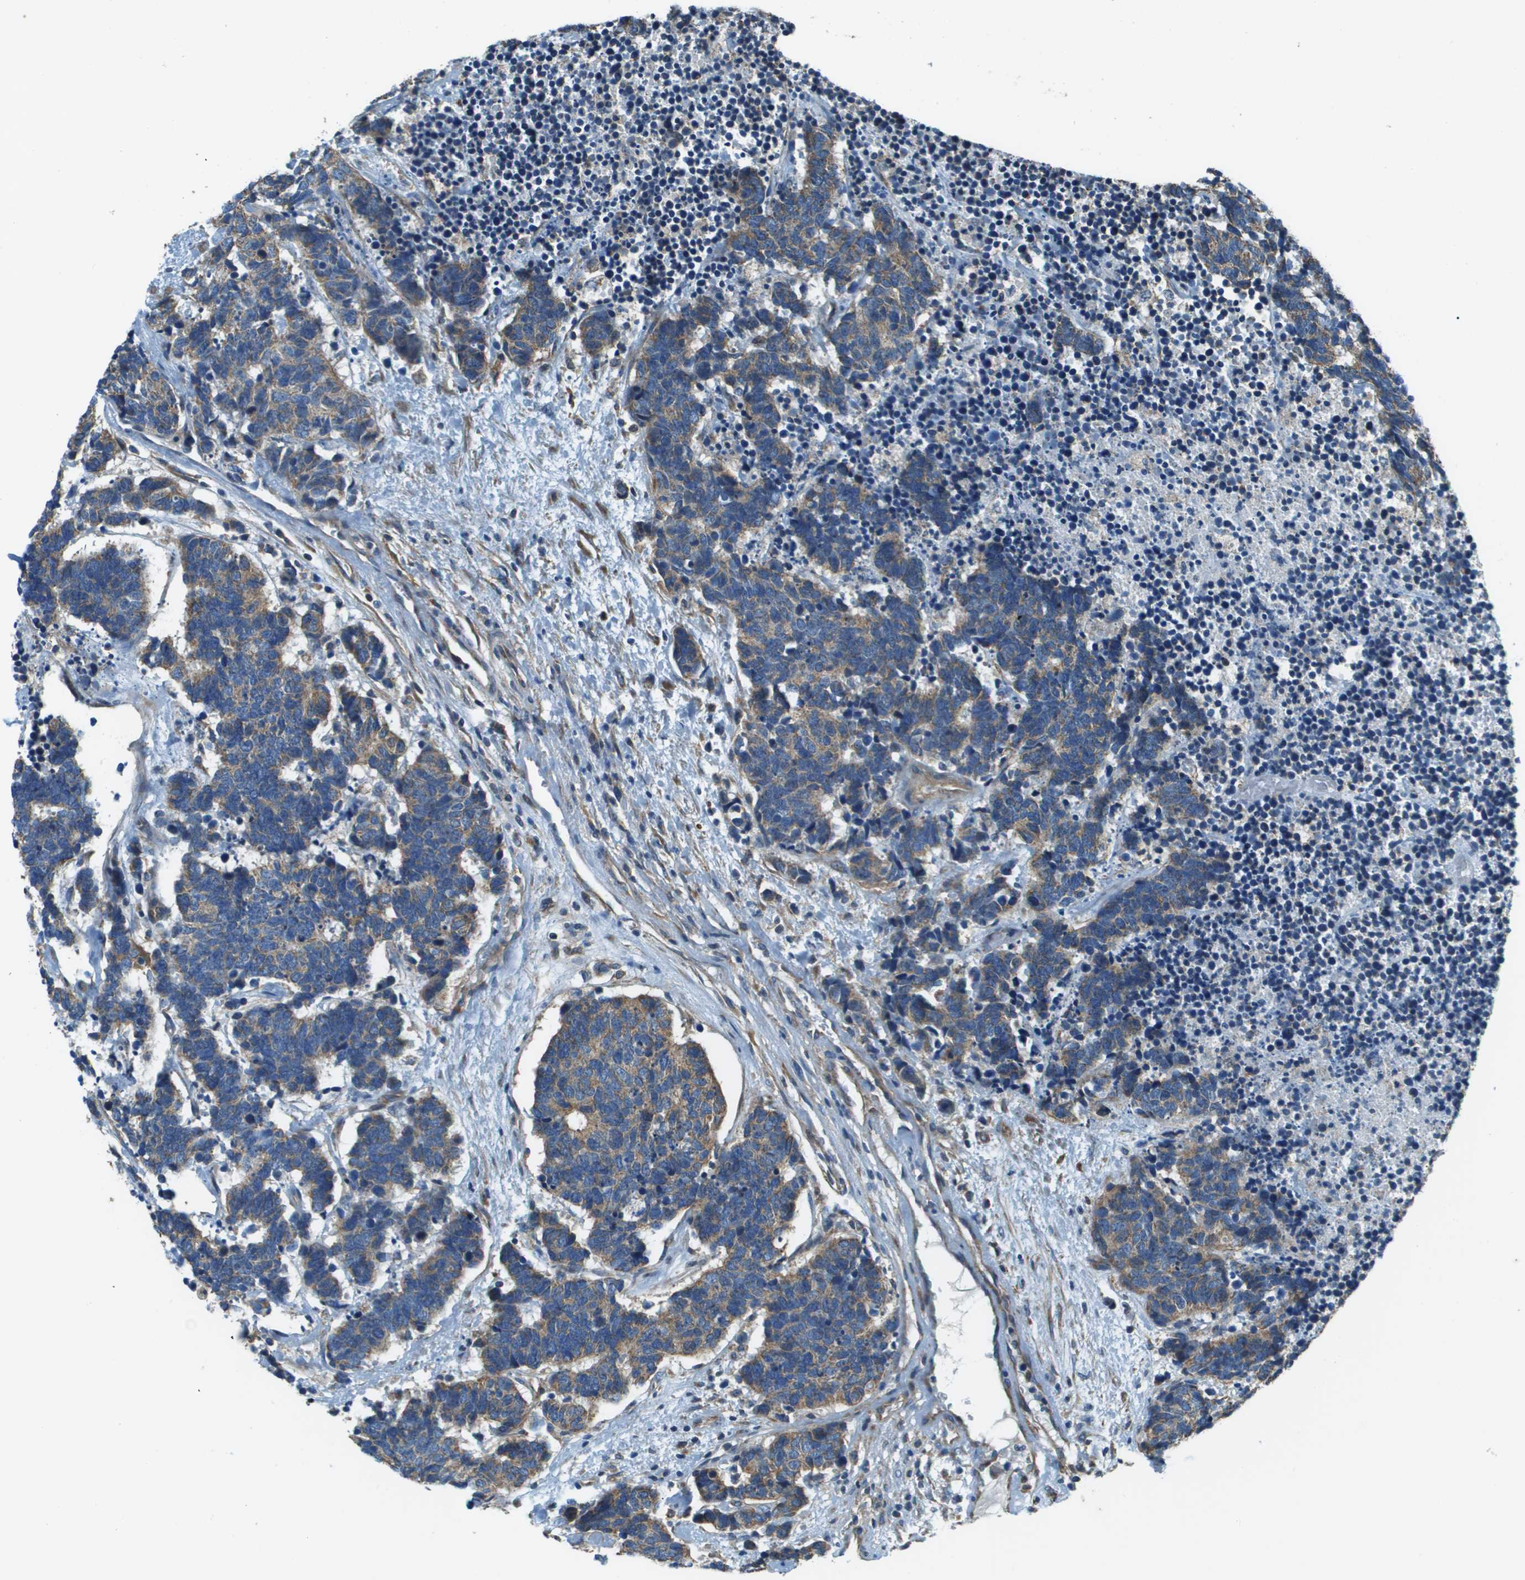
{"staining": {"intensity": "weak", "quantity": ">75%", "location": "cytoplasmic/membranous"}, "tissue": "carcinoid", "cell_type": "Tumor cells", "image_type": "cancer", "snomed": [{"axis": "morphology", "description": "Carcinoma, NOS"}, {"axis": "morphology", "description": "Carcinoid, malignant, NOS"}, {"axis": "topography", "description": "Urinary bladder"}], "caption": "This is a histology image of immunohistochemistry staining of carcinoid, which shows weak staining in the cytoplasmic/membranous of tumor cells.", "gene": "TMEM51", "patient": {"sex": "male", "age": 57}}